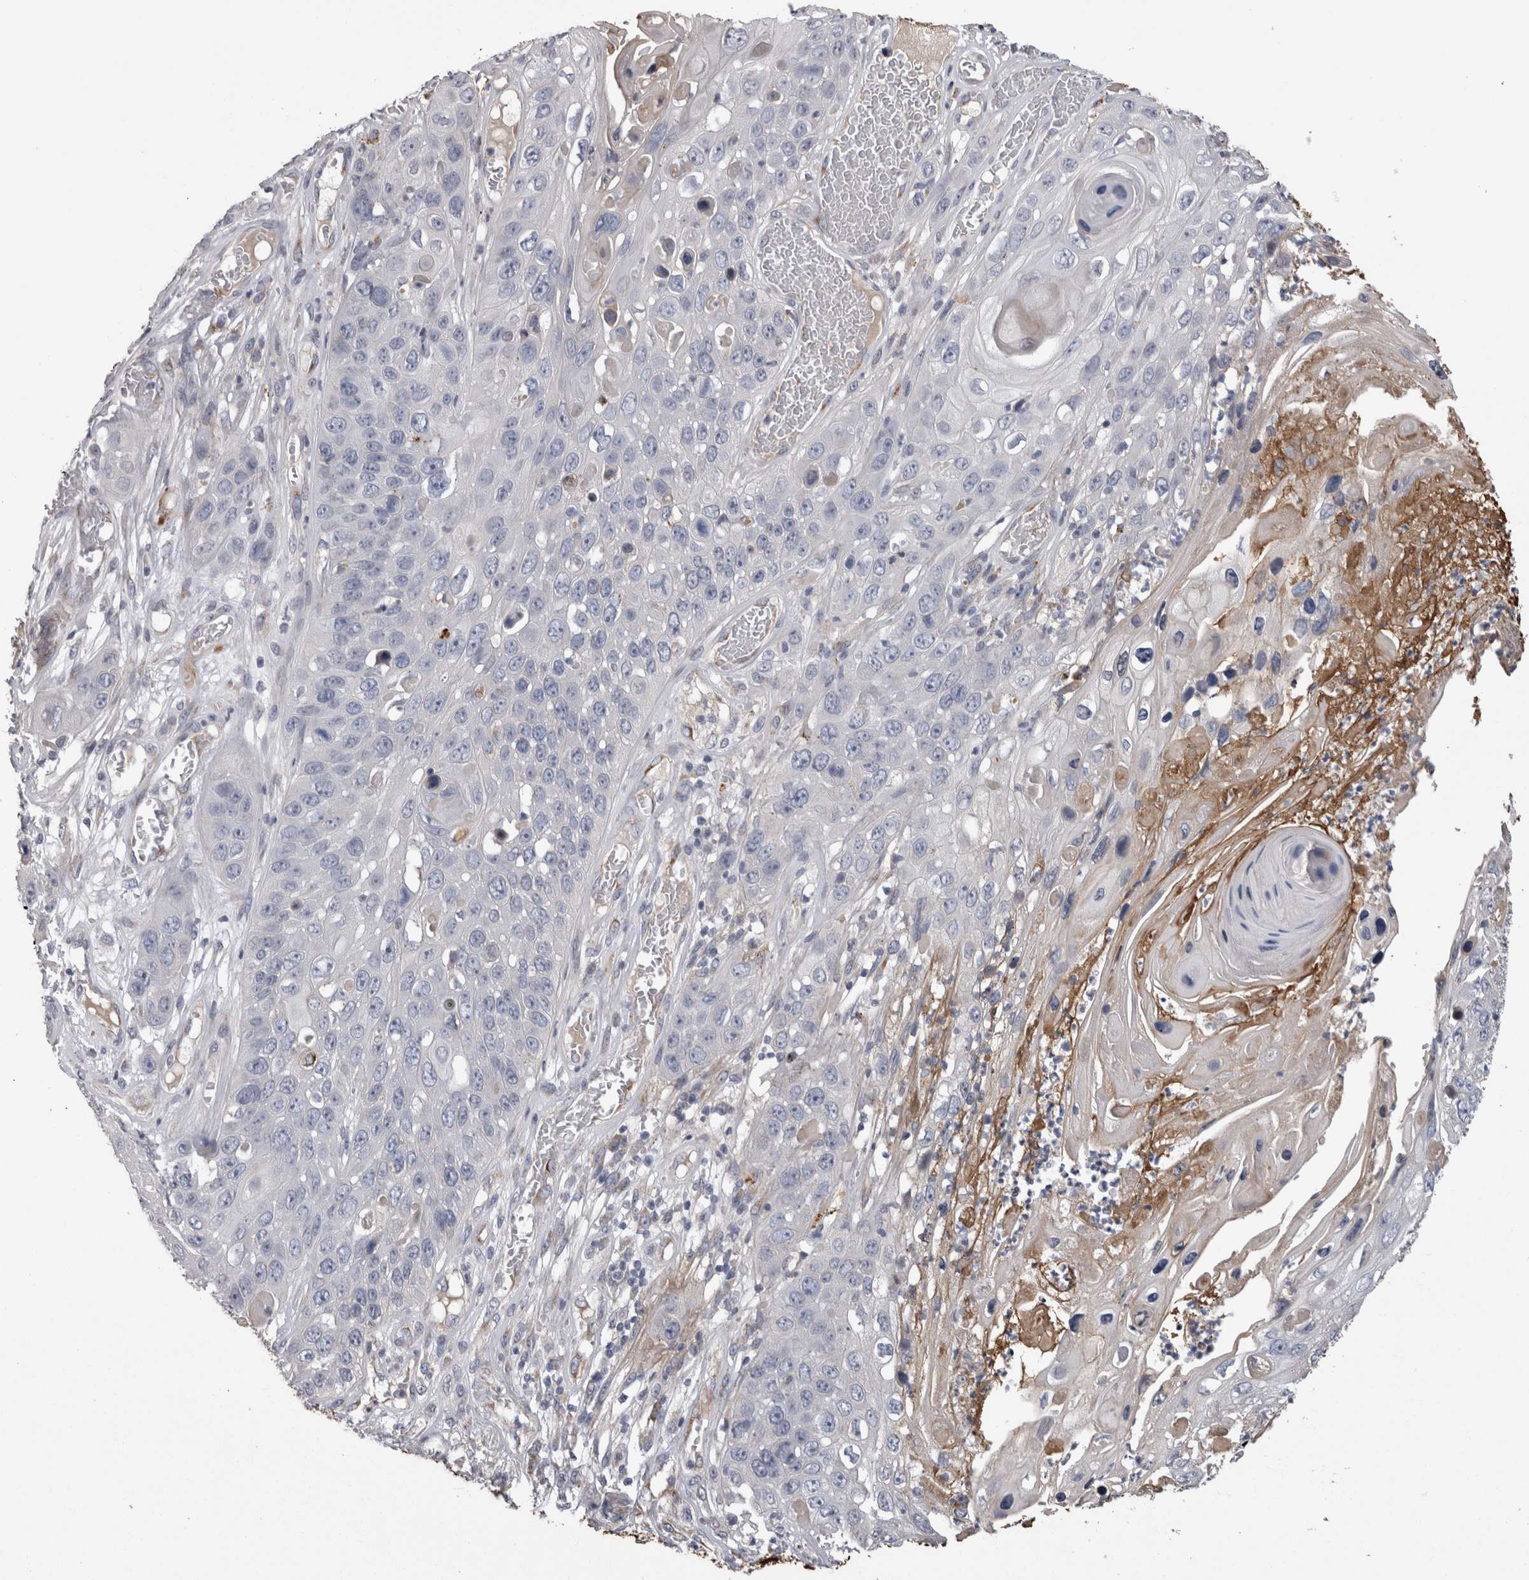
{"staining": {"intensity": "negative", "quantity": "none", "location": "none"}, "tissue": "skin cancer", "cell_type": "Tumor cells", "image_type": "cancer", "snomed": [{"axis": "morphology", "description": "Squamous cell carcinoma, NOS"}, {"axis": "topography", "description": "Skin"}], "caption": "DAB (3,3'-diaminobenzidine) immunohistochemical staining of human skin cancer (squamous cell carcinoma) displays no significant staining in tumor cells.", "gene": "STC1", "patient": {"sex": "male", "age": 55}}